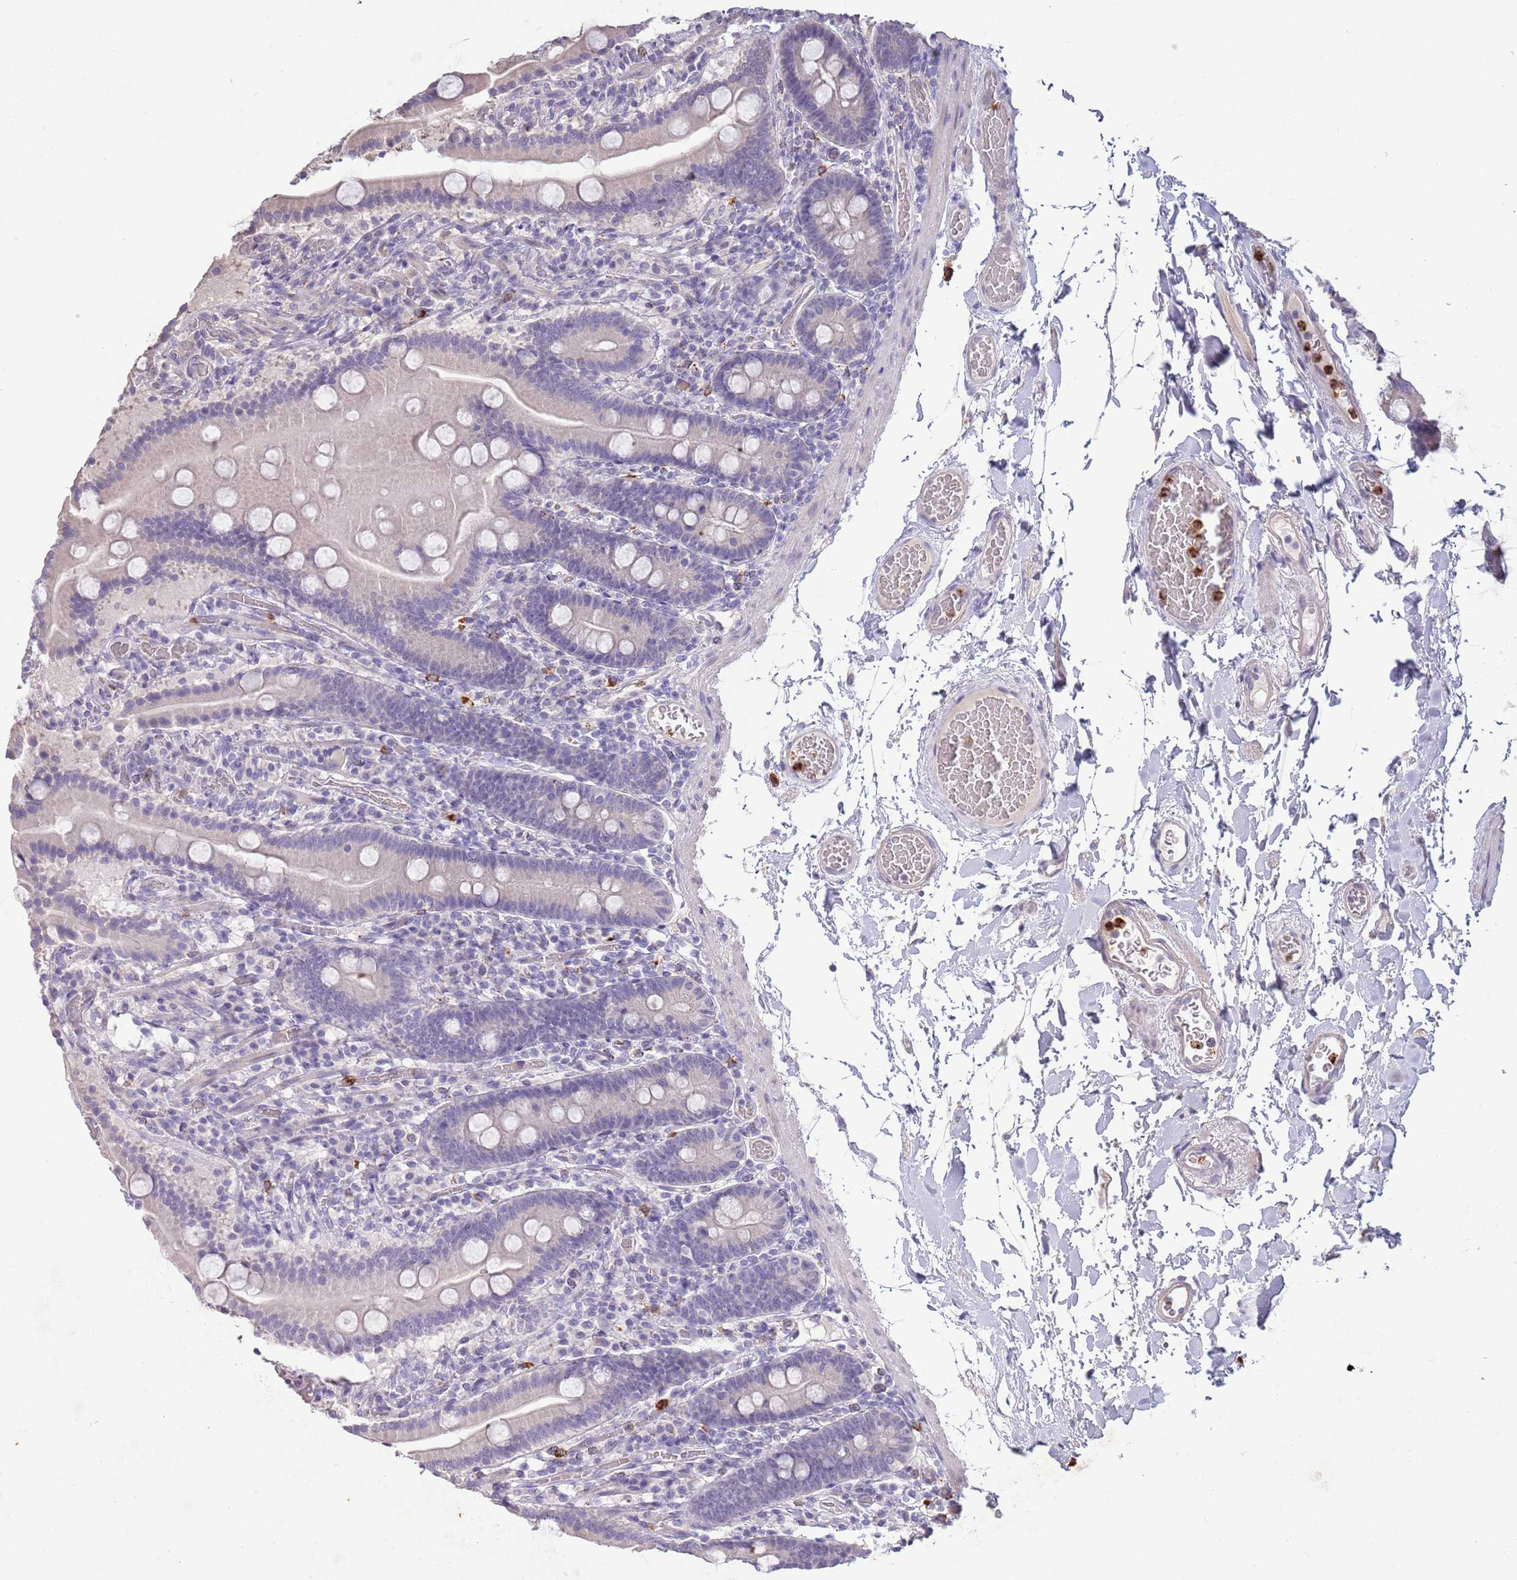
{"staining": {"intensity": "moderate", "quantity": "<25%", "location": "cytoplasmic/membranous"}, "tissue": "duodenum", "cell_type": "Glandular cells", "image_type": "normal", "snomed": [{"axis": "morphology", "description": "Normal tissue, NOS"}, {"axis": "topography", "description": "Duodenum"}], "caption": "Immunohistochemistry (DAB (3,3'-diaminobenzidine)) staining of unremarkable human duodenum exhibits moderate cytoplasmic/membranous protein staining in about <25% of glandular cells.", "gene": "P2RY13", "patient": {"sex": "male", "age": 55}}